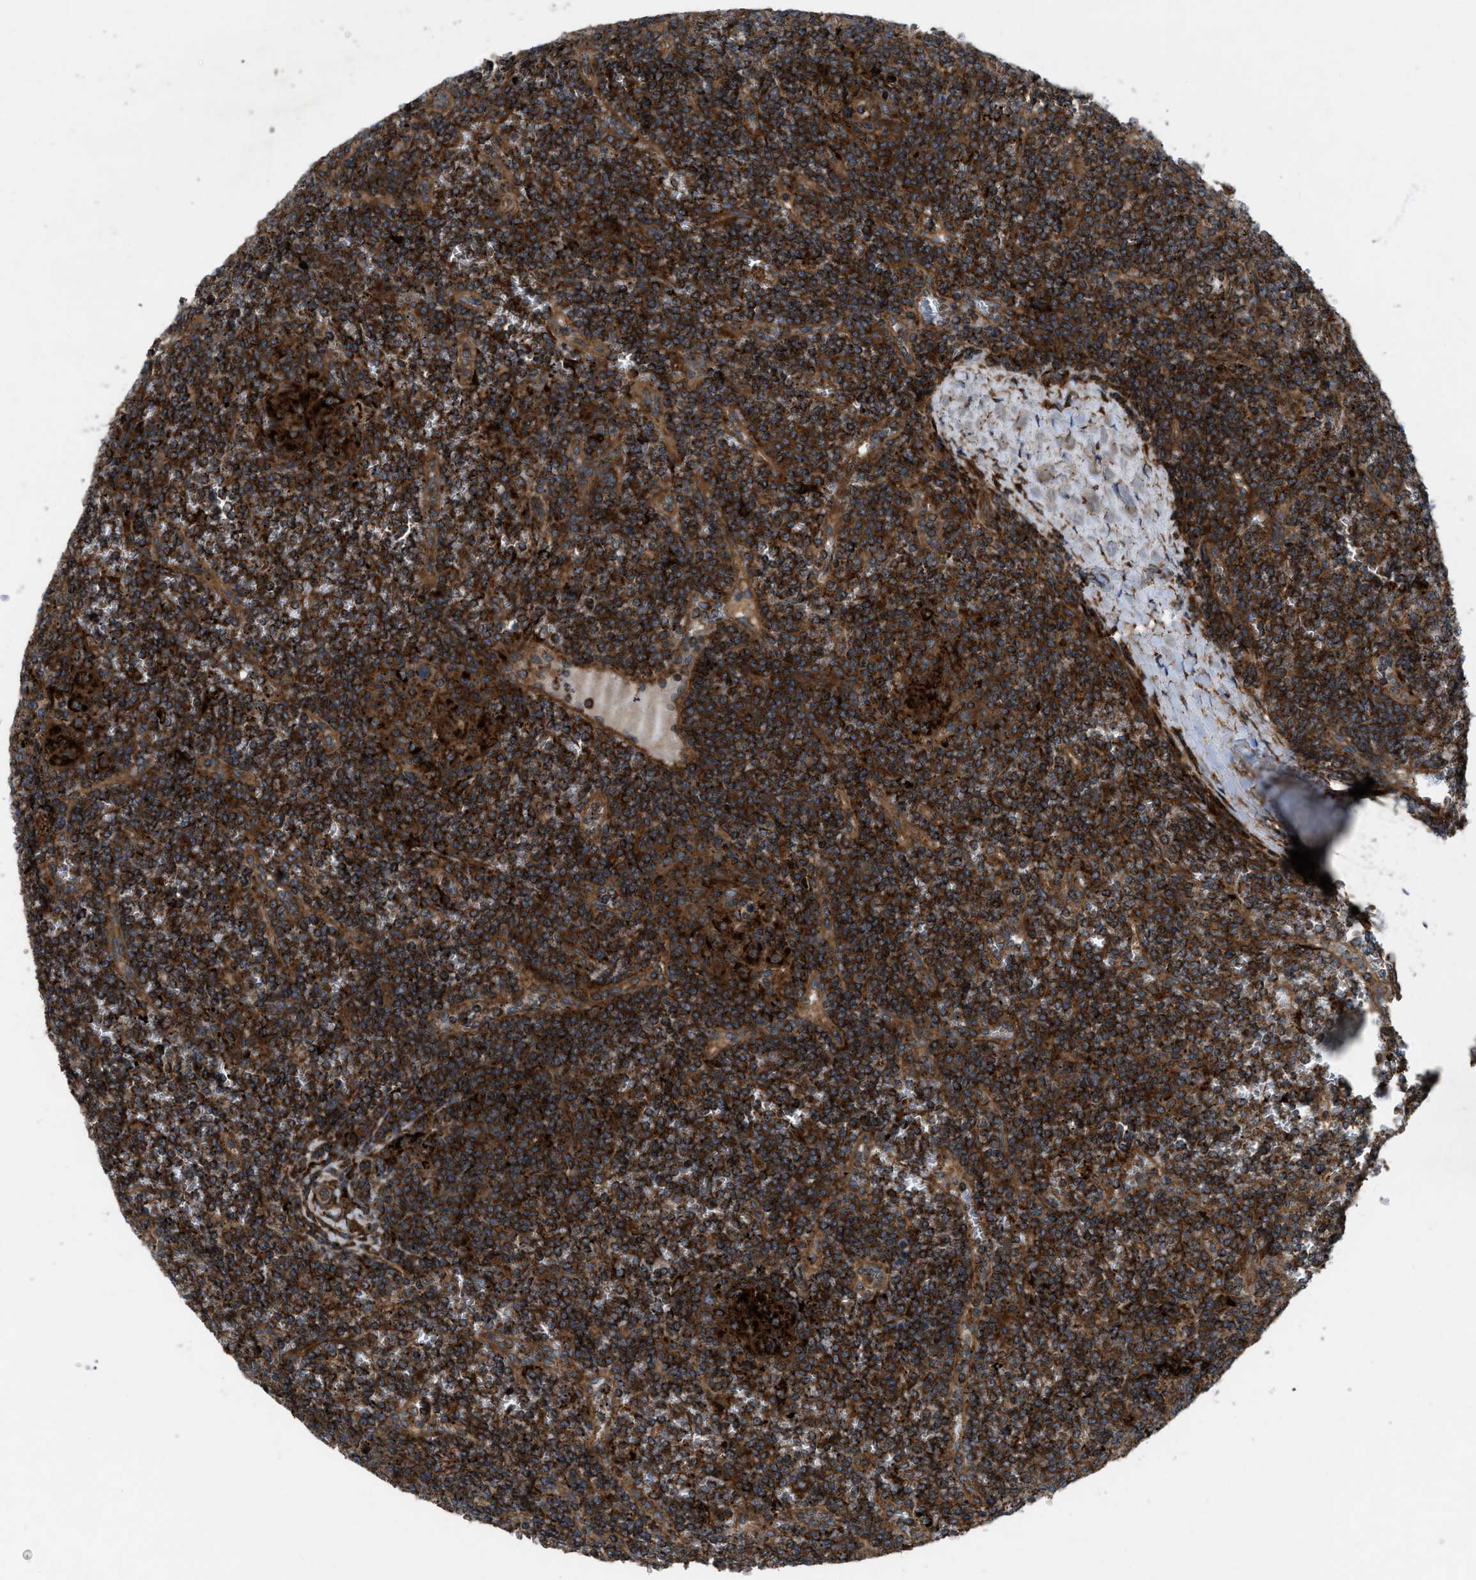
{"staining": {"intensity": "strong", "quantity": ">75%", "location": "cytoplasmic/membranous"}, "tissue": "lymphoma", "cell_type": "Tumor cells", "image_type": "cancer", "snomed": [{"axis": "morphology", "description": "Malignant lymphoma, non-Hodgkin's type, Low grade"}, {"axis": "topography", "description": "Spleen"}], "caption": "A photomicrograph of low-grade malignant lymphoma, non-Hodgkin's type stained for a protein displays strong cytoplasmic/membranous brown staining in tumor cells.", "gene": "PER3", "patient": {"sex": "female", "age": 19}}